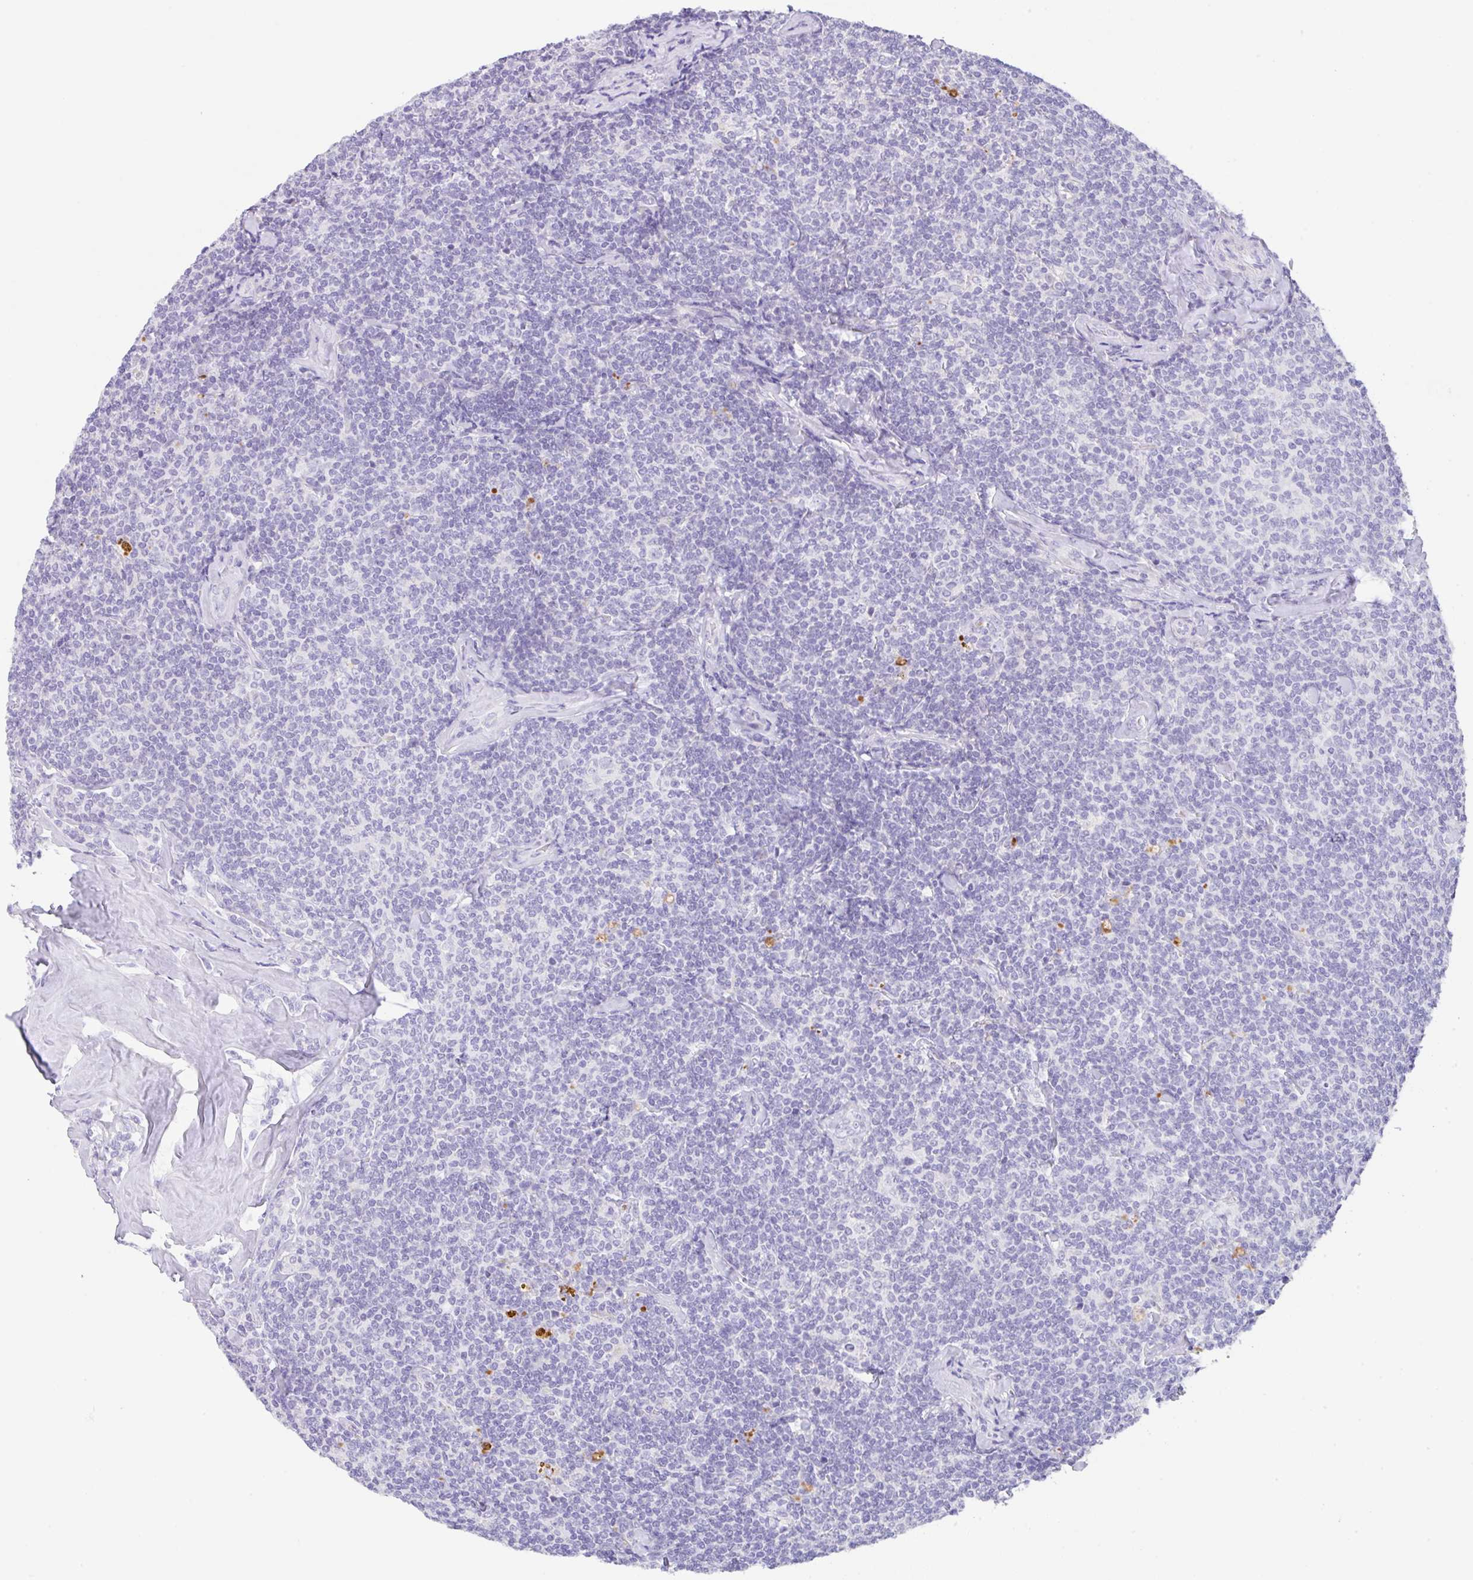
{"staining": {"intensity": "negative", "quantity": "none", "location": "none"}, "tissue": "lymphoma", "cell_type": "Tumor cells", "image_type": "cancer", "snomed": [{"axis": "morphology", "description": "Malignant lymphoma, non-Hodgkin's type, Low grade"}, {"axis": "topography", "description": "Lymph node"}], "caption": "DAB immunohistochemical staining of human lymphoma shows no significant expression in tumor cells.", "gene": "TRAF4", "patient": {"sex": "female", "age": 56}}